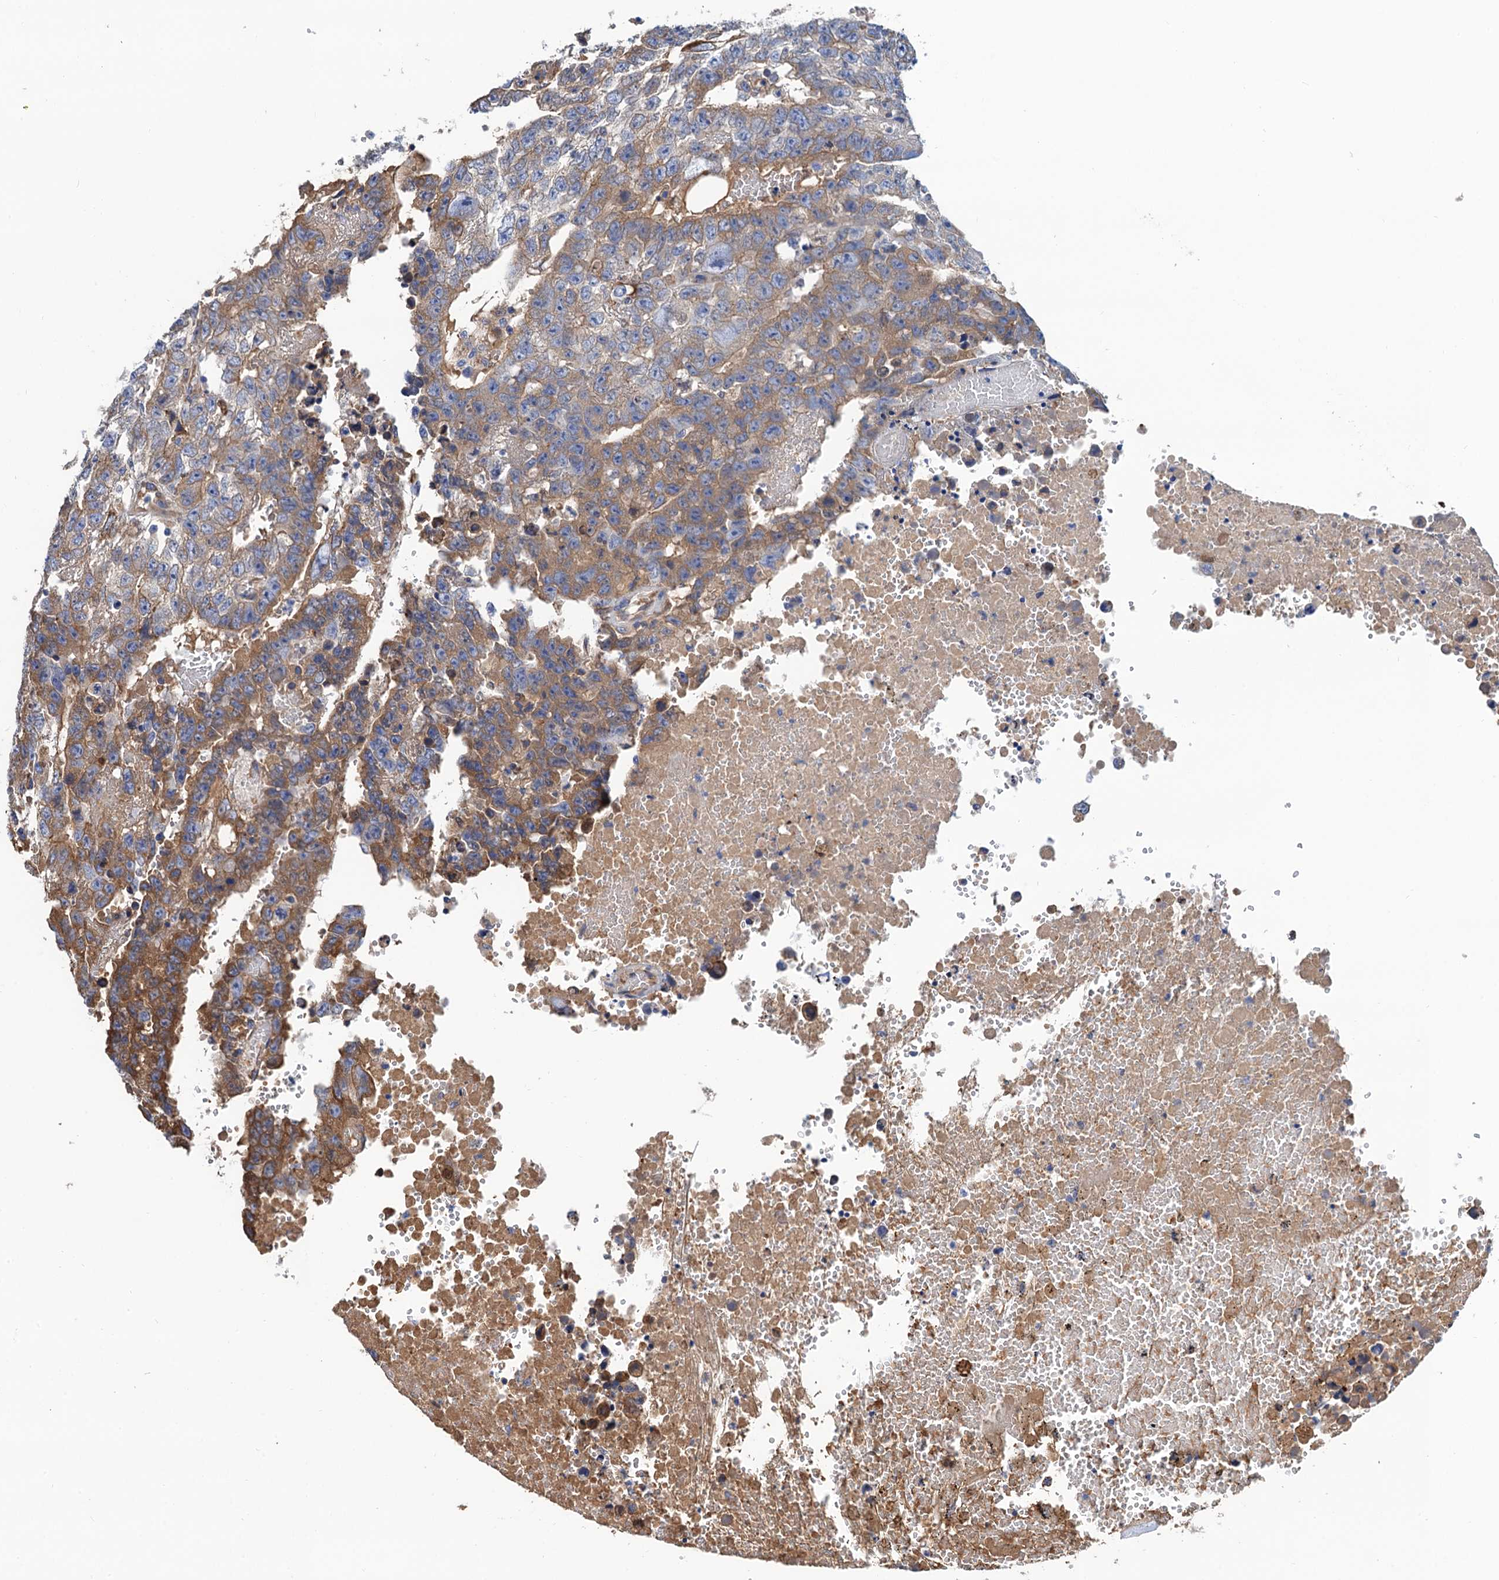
{"staining": {"intensity": "moderate", "quantity": "<25%", "location": "cytoplasmic/membranous"}, "tissue": "testis cancer", "cell_type": "Tumor cells", "image_type": "cancer", "snomed": [{"axis": "morphology", "description": "Carcinoma, Embryonal, NOS"}, {"axis": "topography", "description": "Testis"}], "caption": "A photomicrograph of embryonal carcinoma (testis) stained for a protein displays moderate cytoplasmic/membranous brown staining in tumor cells.", "gene": "CNNM1", "patient": {"sex": "male", "age": 25}}